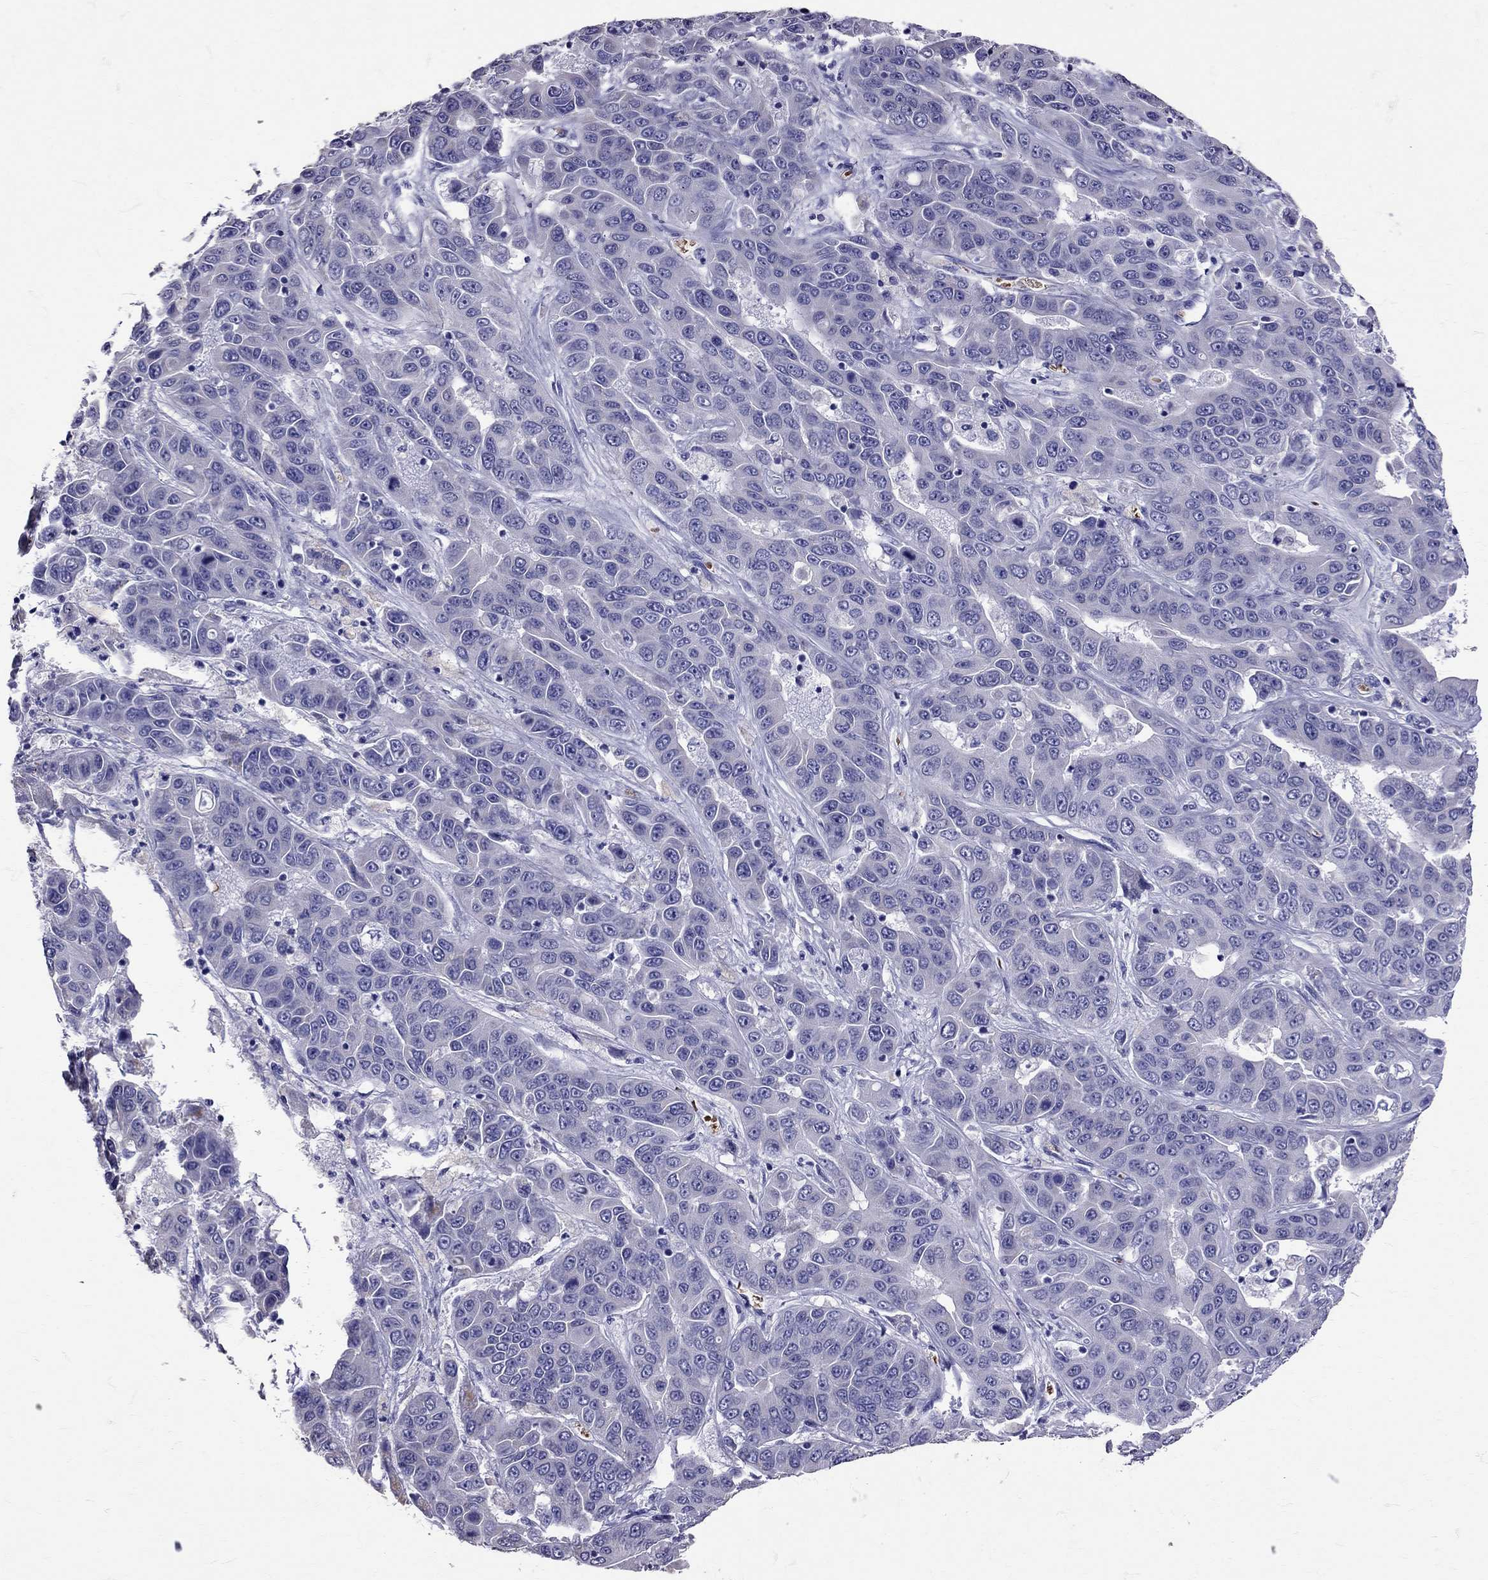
{"staining": {"intensity": "negative", "quantity": "none", "location": "none"}, "tissue": "liver cancer", "cell_type": "Tumor cells", "image_type": "cancer", "snomed": [{"axis": "morphology", "description": "Cholangiocarcinoma"}, {"axis": "topography", "description": "Liver"}], "caption": "This is a histopathology image of immunohistochemistry (IHC) staining of liver cholangiocarcinoma, which shows no positivity in tumor cells.", "gene": "TBR1", "patient": {"sex": "female", "age": 52}}